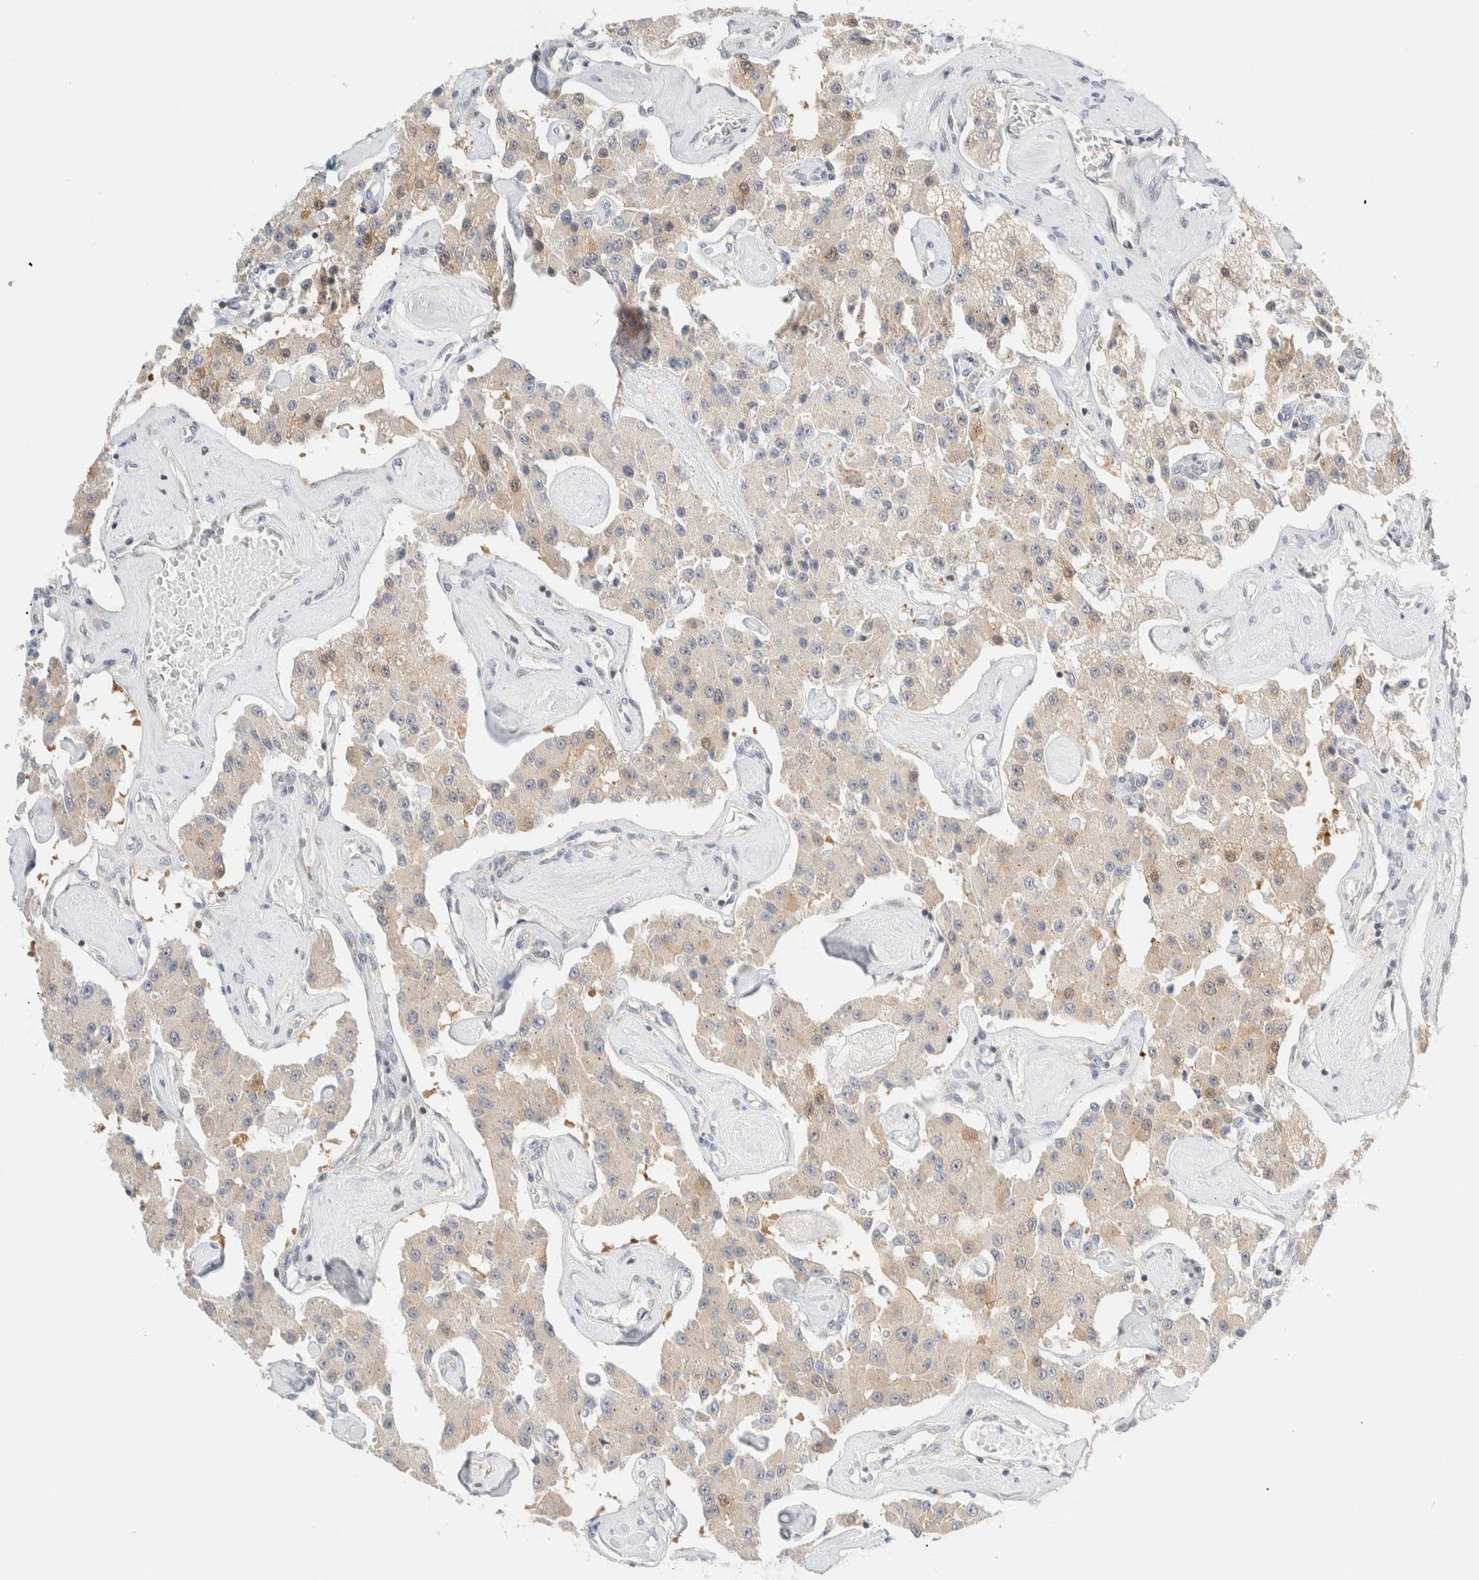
{"staining": {"intensity": "weak", "quantity": ">75%", "location": "cytoplasmic/membranous"}, "tissue": "carcinoid", "cell_type": "Tumor cells", "image_type": "cancer", "snomed": [{"axis": "morphology", "description": "Carcinoid, malignant, NOS"}, {"axis": "topography", "description": "Pancreas"}], "caption": "Immunohistochemistry image of neoplastic tissue: carcinoid stained using IHC demonstrates low levels of weak protein expression localized specifically in the cytoplasmic/membranous of tumor cells, appearing as a cytoplasmic/membranous brown color.", "gene": "PCYT2", "patient": {"sex": "male", "age": 41}}